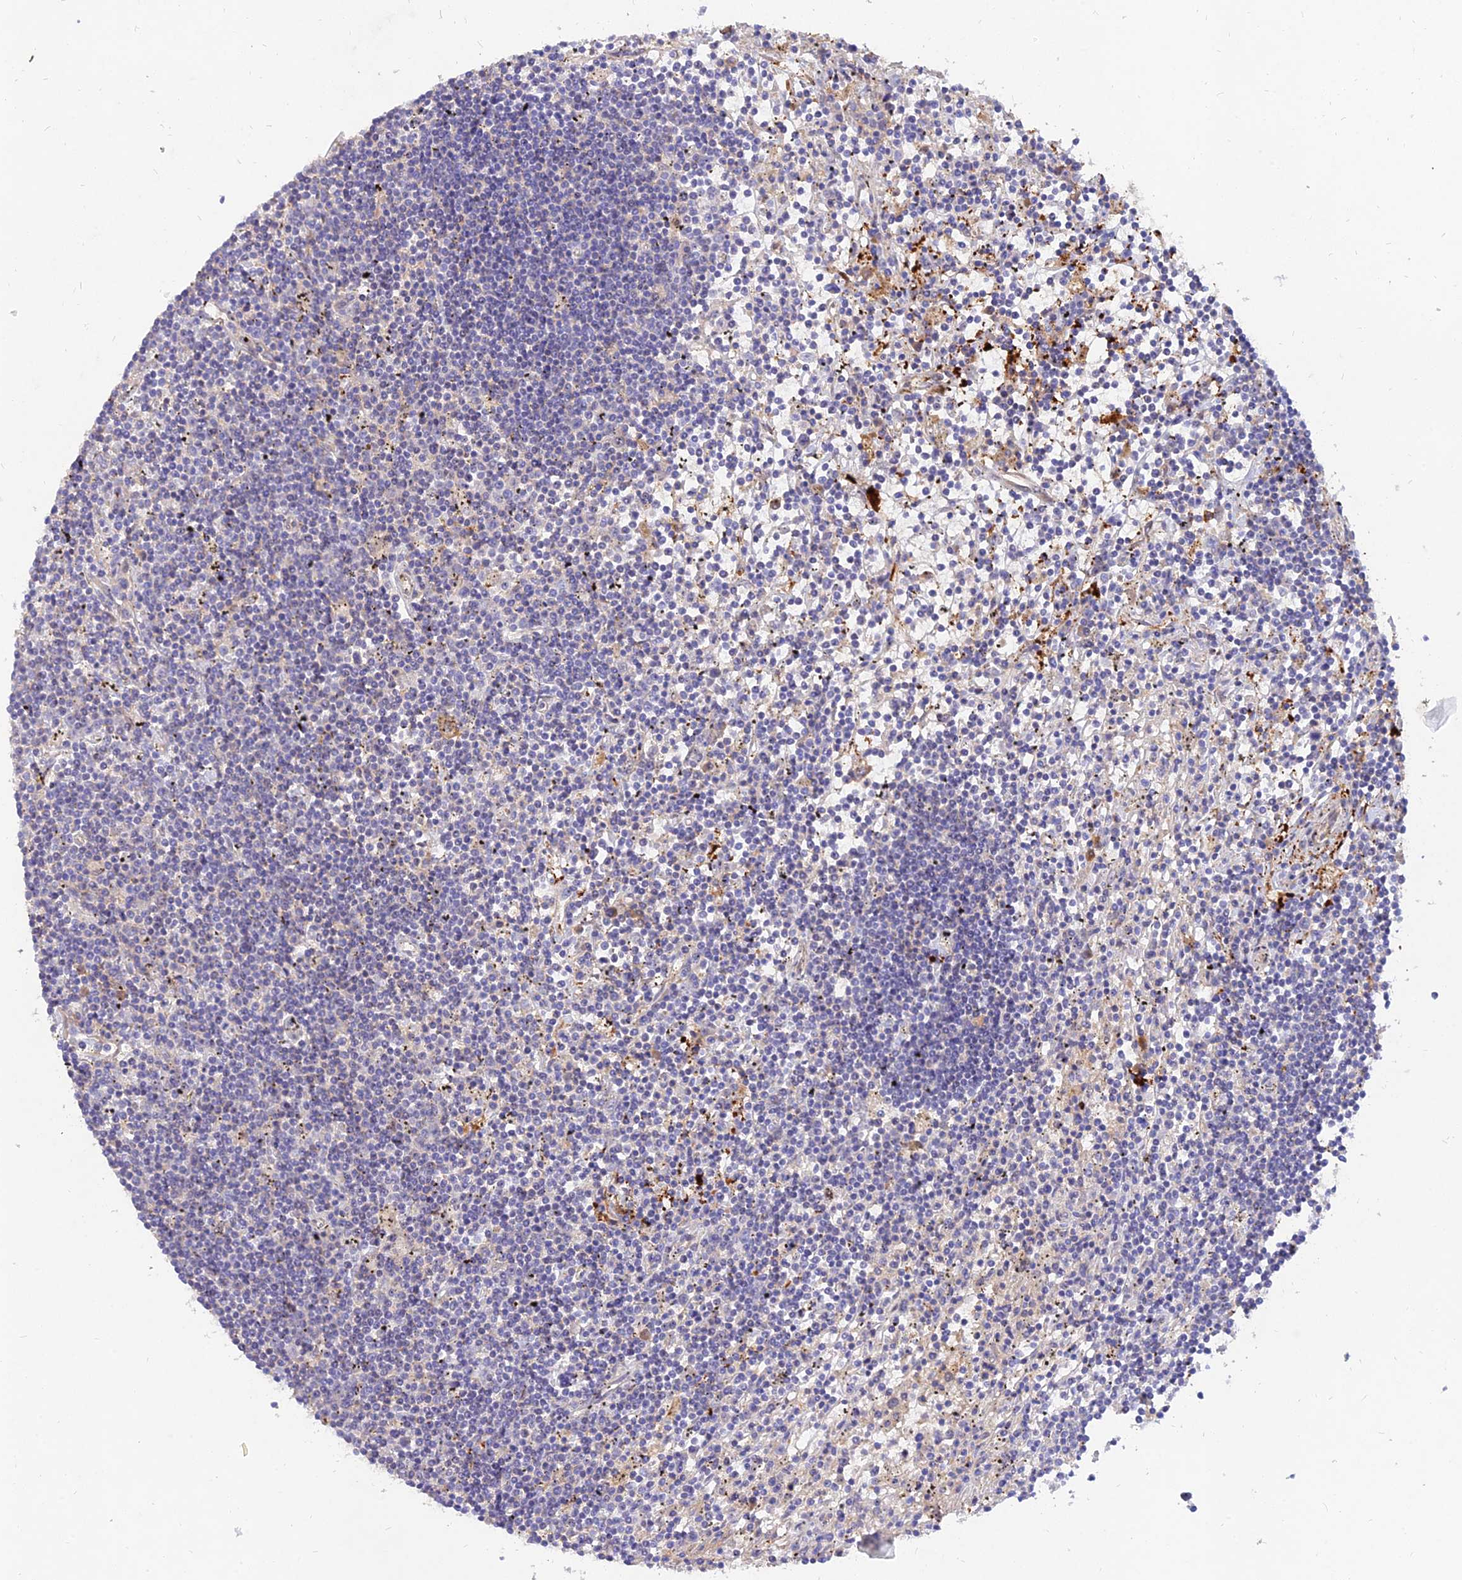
{"staining": {"intensity": "negative", "quantity": "none", "location": "none"}, "tissue": "lymphoma", "cell_type": "Tumor cells", "image_type": "cancer", "snomed": [{"axis": "morphology", "description": "Malignant lymphoma, non-Hodgkin's type, Low grade"}, {"axis": "topography", "description": "Spleen"}], "caption": "This is a histopathology image of IHC staining of malignant lymphoma, non-Hodgkin's type (low-grade), which shows no positivity in tumor cells.", "gene": "MROH1", "patient": {"sex": "male", "age": 76}}